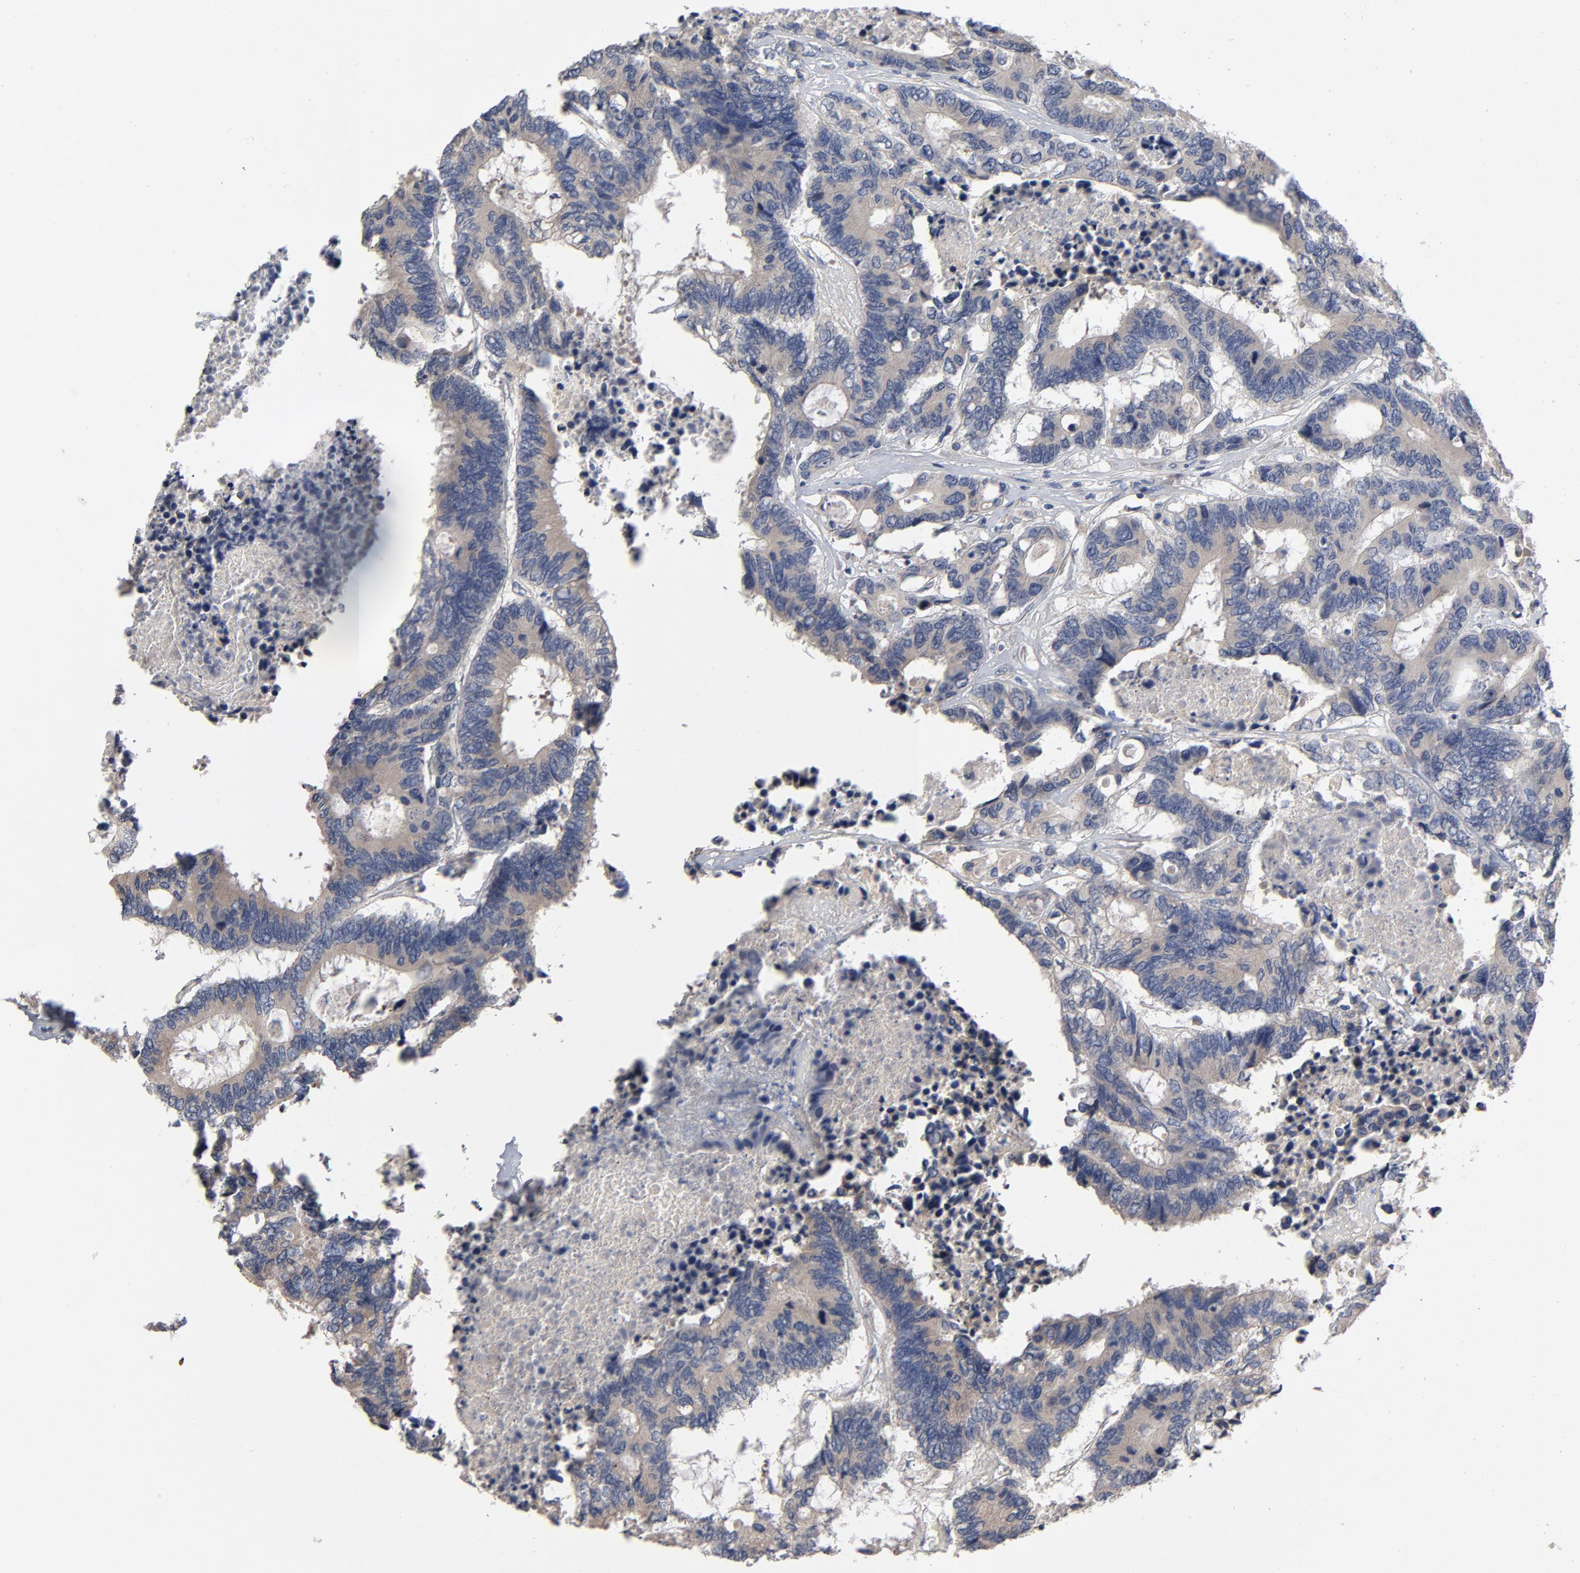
{"staining": {"intensity": "weak", "quantity": ">75%", "location": "cytoplasmic/membranous"}, "tissue": "colorectal cancer", "cell_type": "Tumor cells", "image_type": "cancer", "snomed": [{"axis": "morphology", "description": "Adenocarcinoma, NOS"}, {"axis": "topography", "description": "Rectum"}], "caption": "DAB immunohistochemical staining of human colorectal cancer (adenocarcinoma) displays weak cytoplasmic/membranous protein staining in about >75% of tumor cells.", "gene": "CCDC134", "patient": {"sex": "male", "age": 55}}